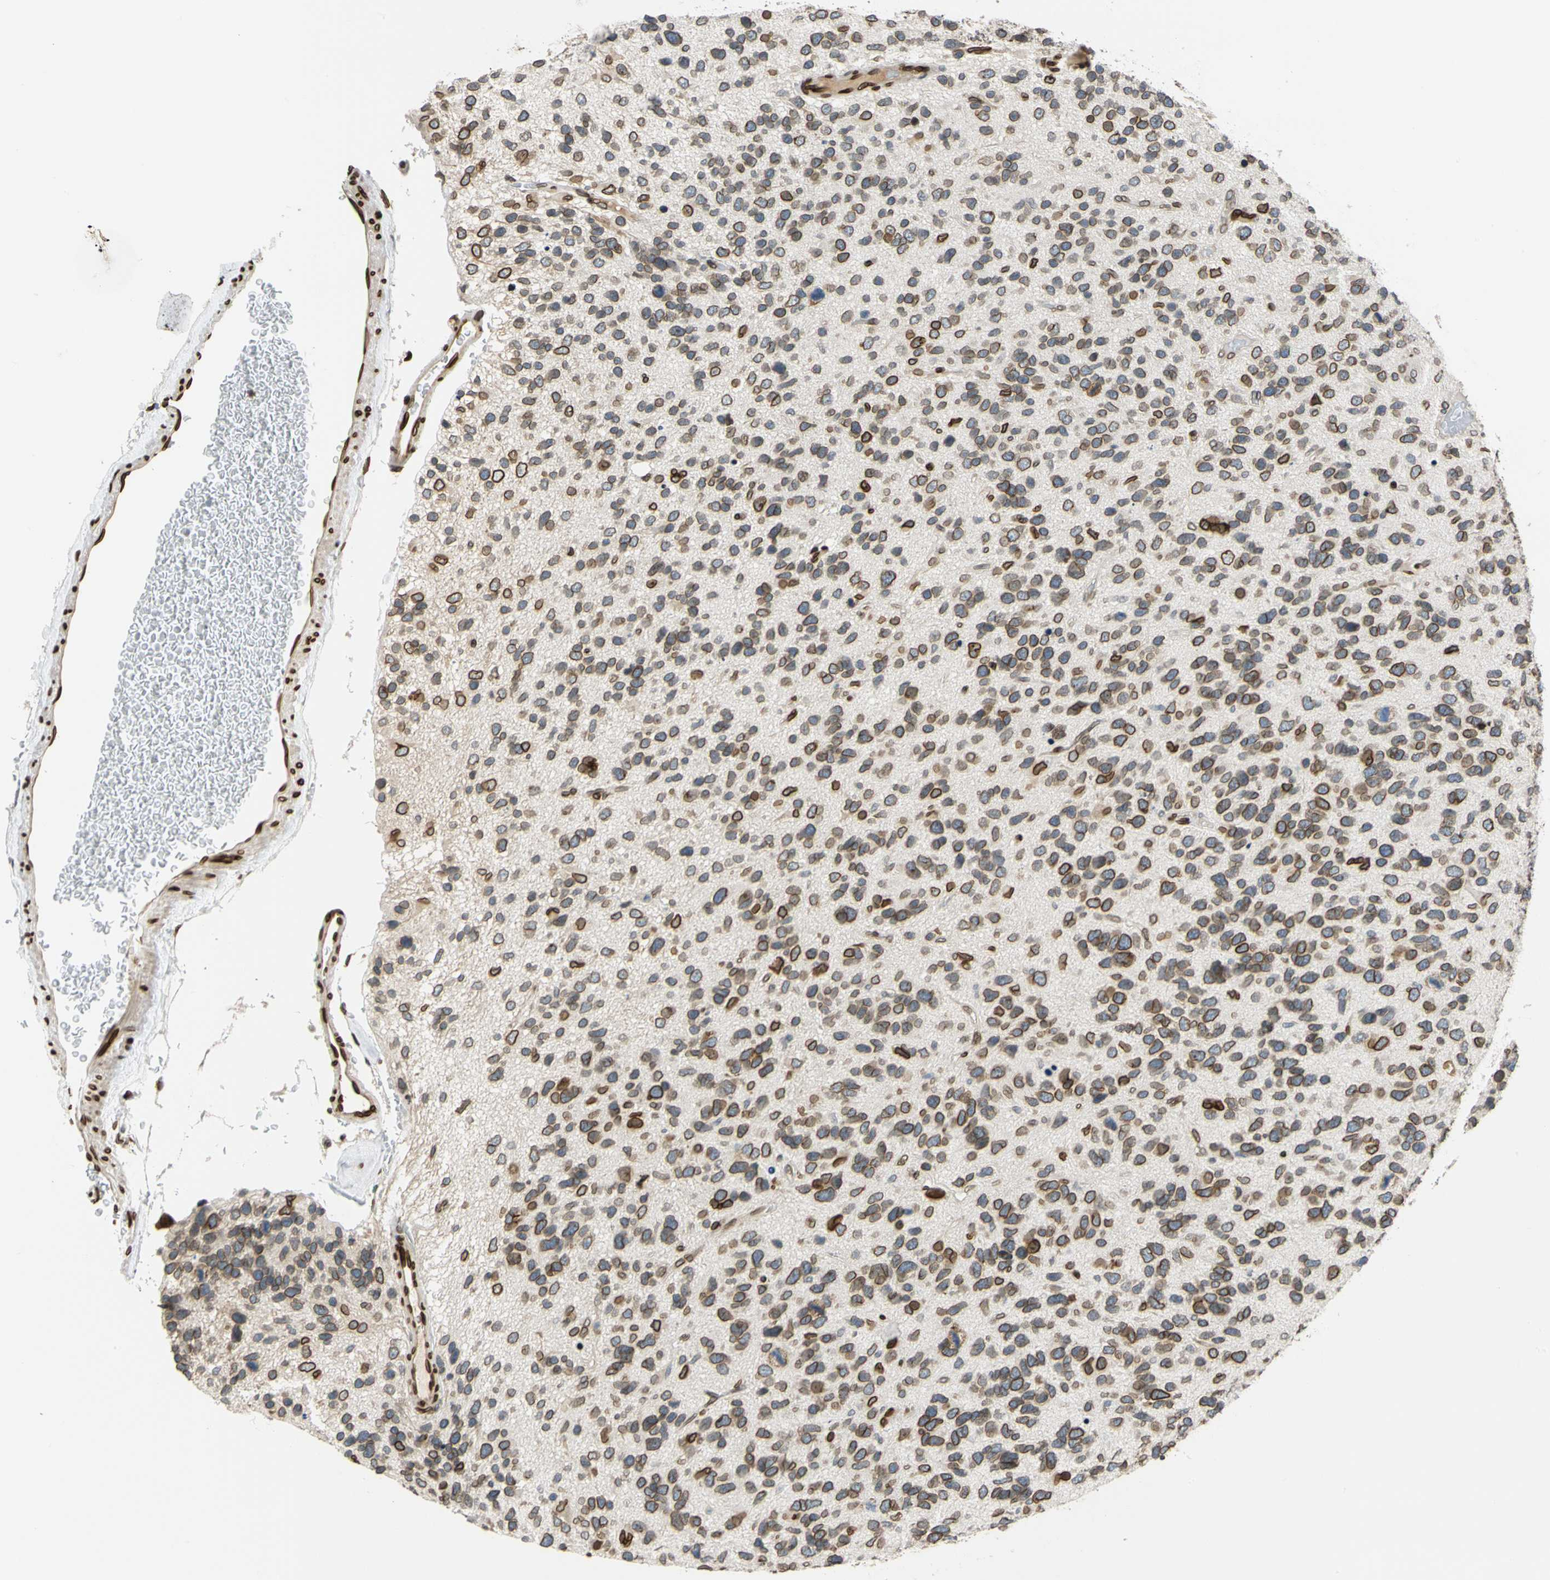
{"staining": {"intensity": "strong", "quantity": "25%-75%", "location": "cytoplasmic/membranous,nuclear"}, "tissue": "glioma", "cell_type": "Tumor cells", "image_type": "cancer", "snomed": [{"axis": "morphology", "description": "Glioma, malignant, High grade"}, {"axis": "topography", "description": "Brain"}], "caption": "Immunohistochemistry photomicrograph of malignant glioma (high-grade) stained for a protein (brown), which demonstrates high levels of strong cytoplasmic/membranous and nuclear positivity in about 25%-75% of tumor cells.", "gene": "SUN1", "patient": {"sex": "female", "age": 58}}